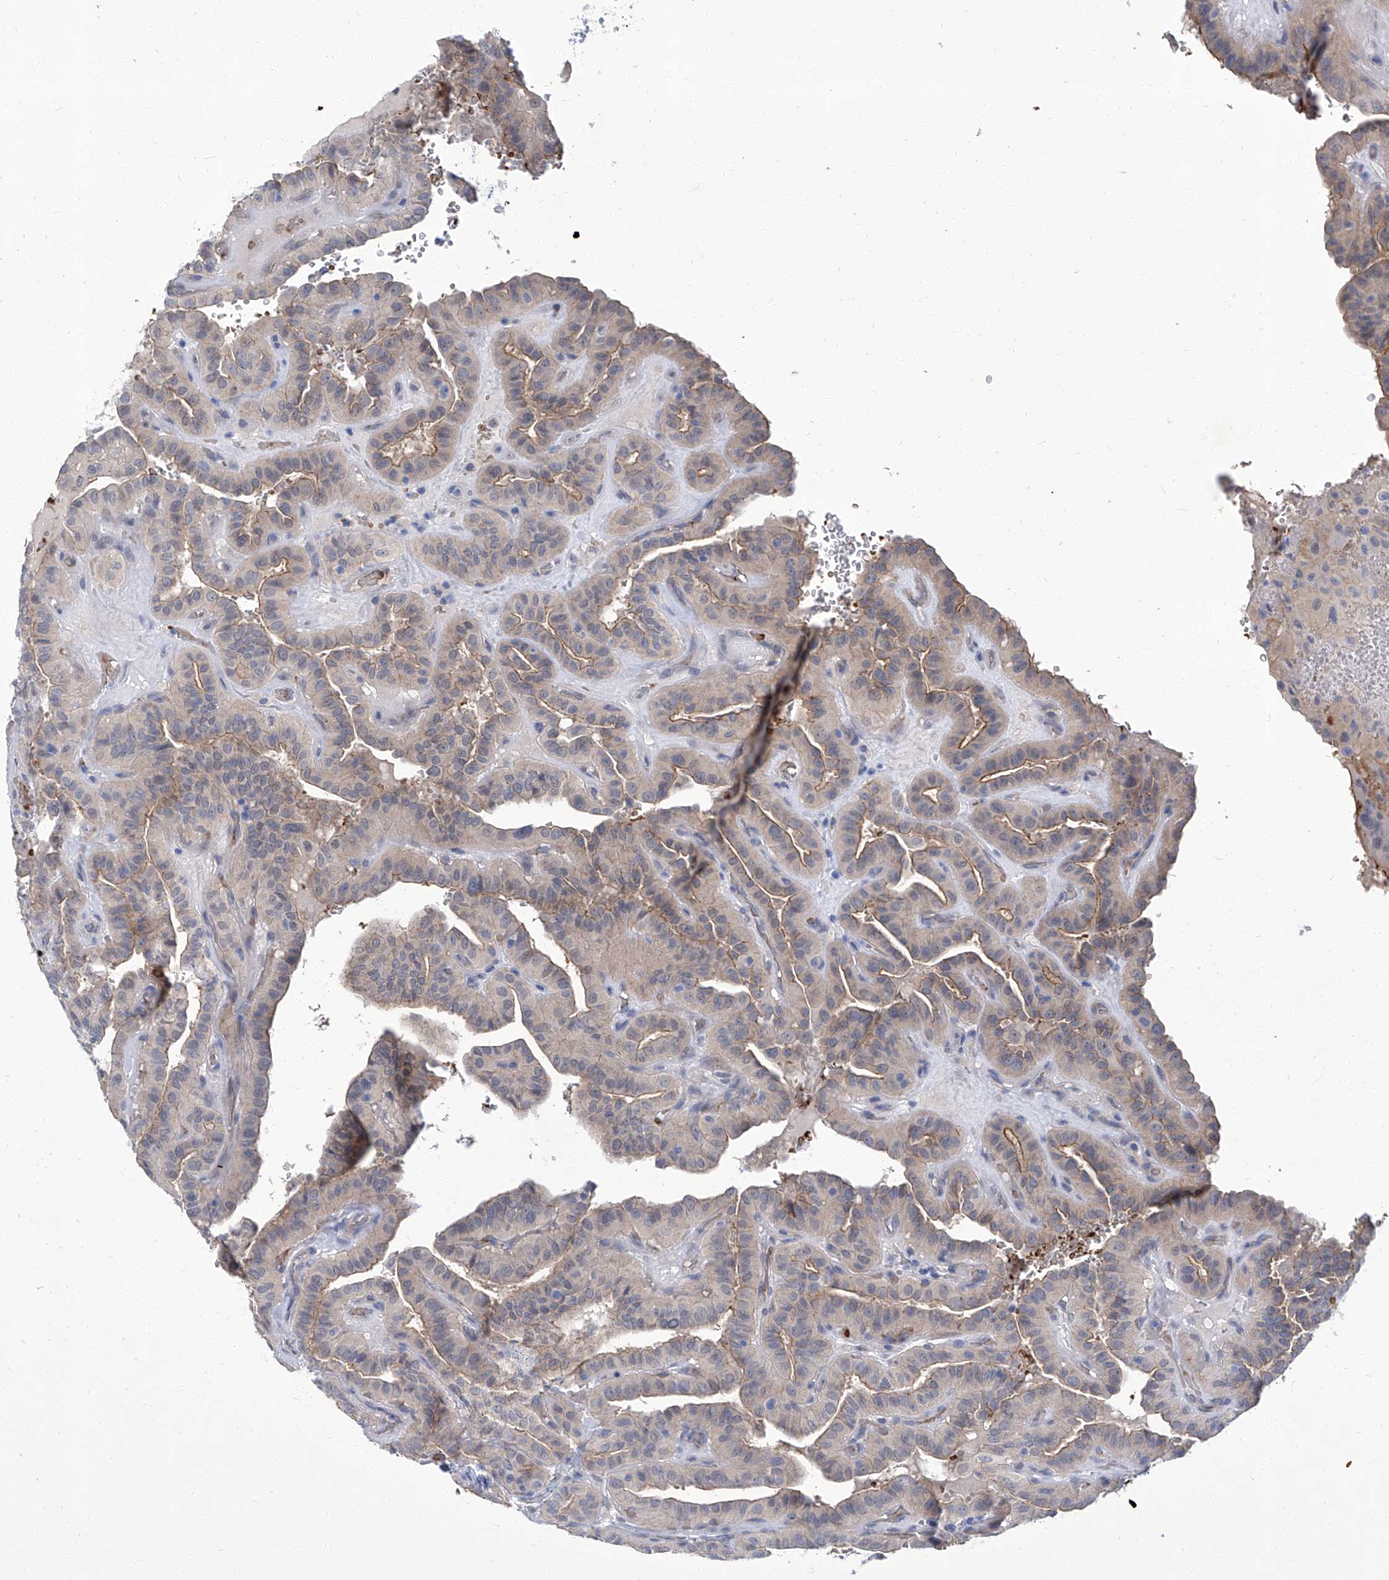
{"staining": {"intensity": "moderate", "quantity": "25%-75%", "location": "cytoplasmic/membranous"}, "tissue": "thyroid cancer", "cell_type": "Tumor cells", "image_type": "cancer", "snomed": [{"axis": "morphology", "description": "Papillary adenocarcinoma, NOS"}, {"axis": "topography", "description": "Thyroid gland"}], "caption": "High-power microscopy captured an immunohistochemistry image of thyroid cancer, revealing moderate cytoplasmic/membranous staining in about 25%-75% of tumor cells. The staining is performed using DAB (3,3'-diaminobenzidine) brown chromogen to label protein expression. The nuclei are counter-stained blue using hematoxylin.", "gene": "PARD3", "patient": {"sex": "male", "age": 77}}